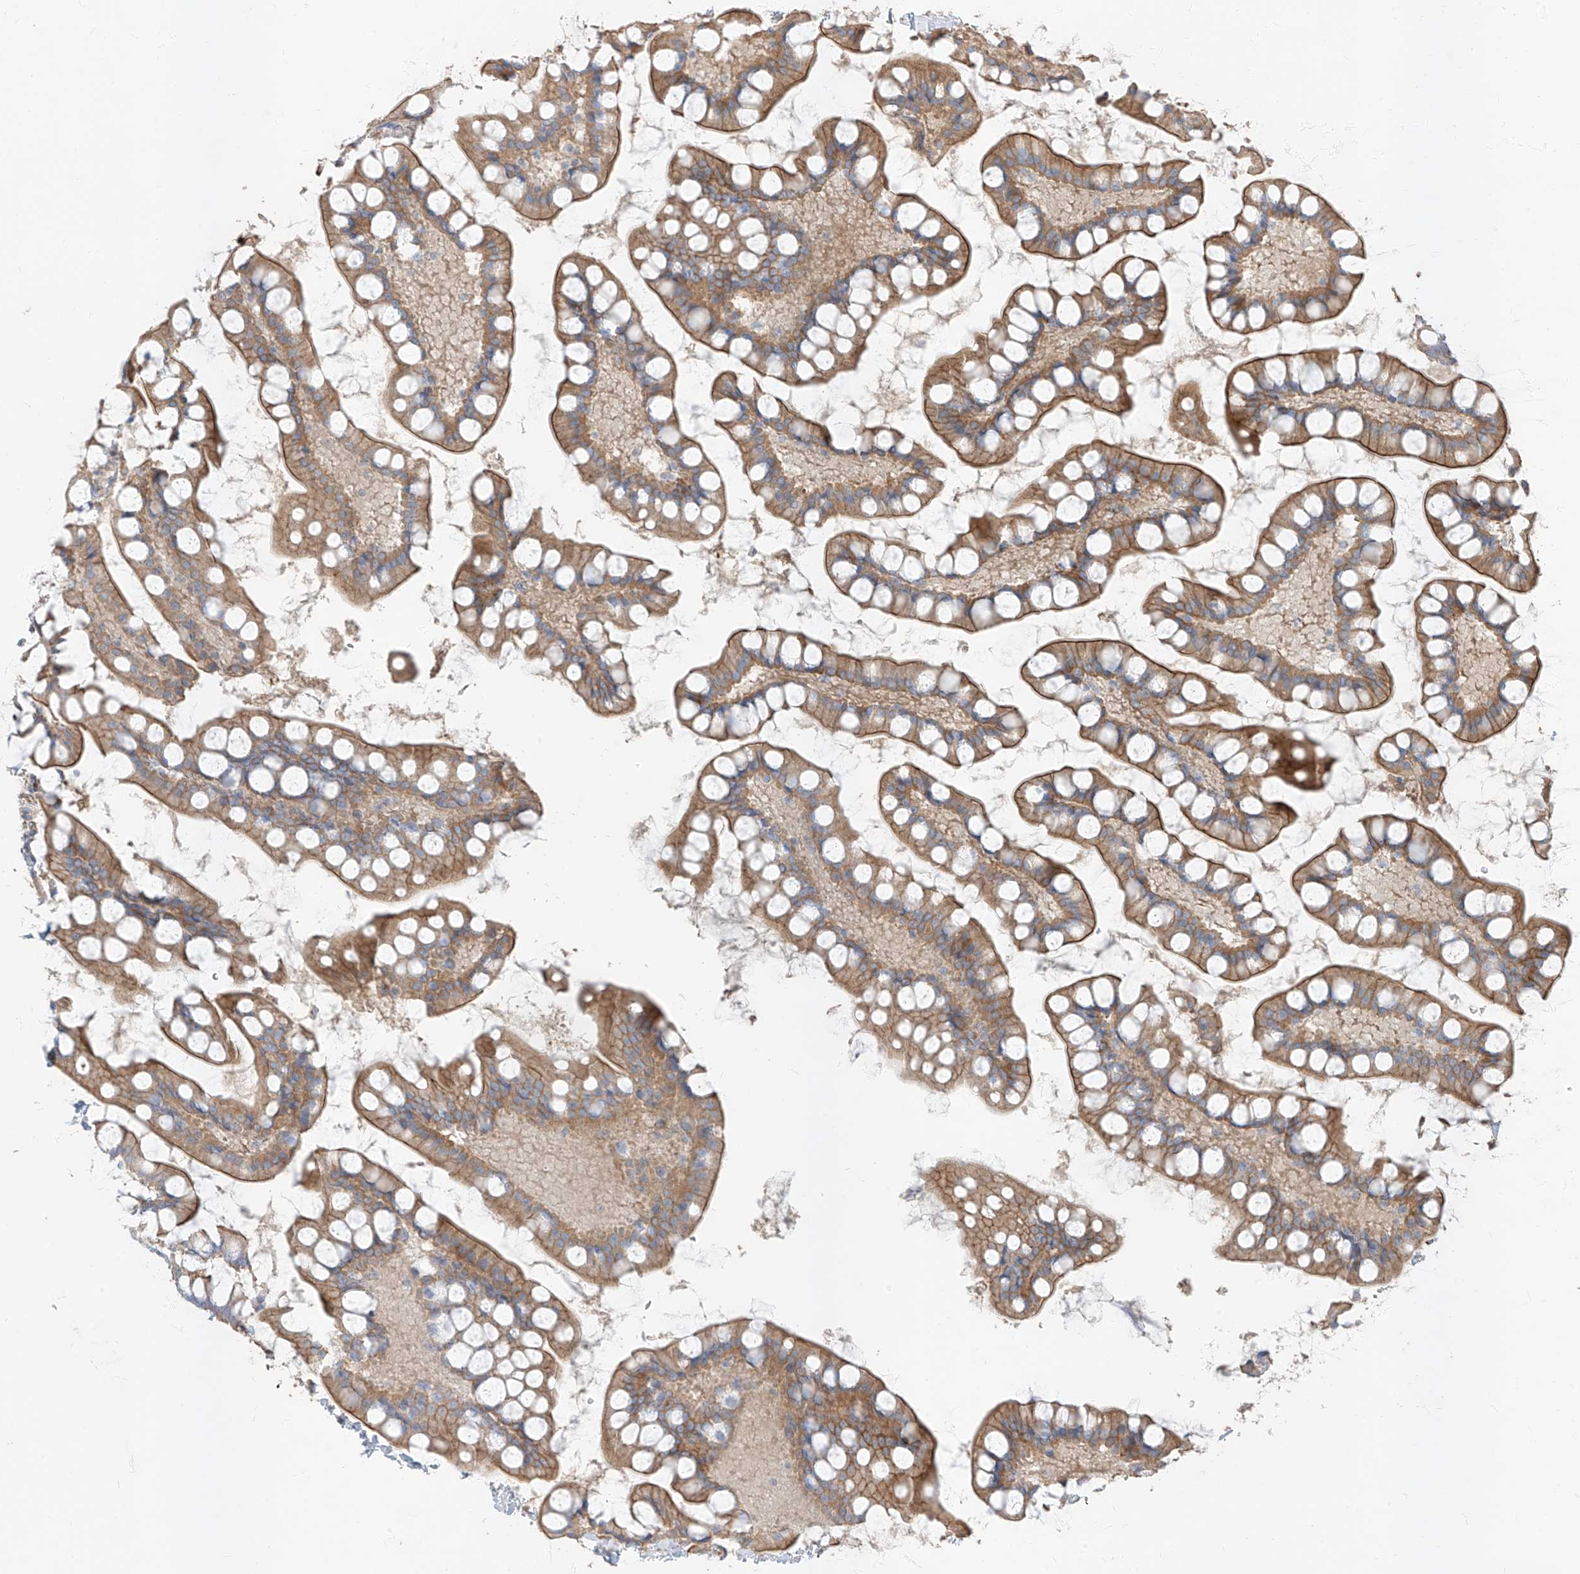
{"staining": {"intensity": "moderate", "quantity": ">75%", "location": "cytoplasmic/membranous"}, "tissue": "small intestine", "cell_type": "Glandular cells", "image_type": "normal", "snomed": [{"axis": "morphology", "description": "Normal tissue, NOS"}, {"axis": "topography", "description": "Small intestine"}], "caption": "Moderate cytoplasmic/membranous protein staining is identified in about >75% of glandular cells in small intestine. (DAB (3,3'-diaminobenzidine) IHC with brightfield microscopy, high magnification).", "gene": "EPHX4", "patient": {"sex": "male", "age": 52}}